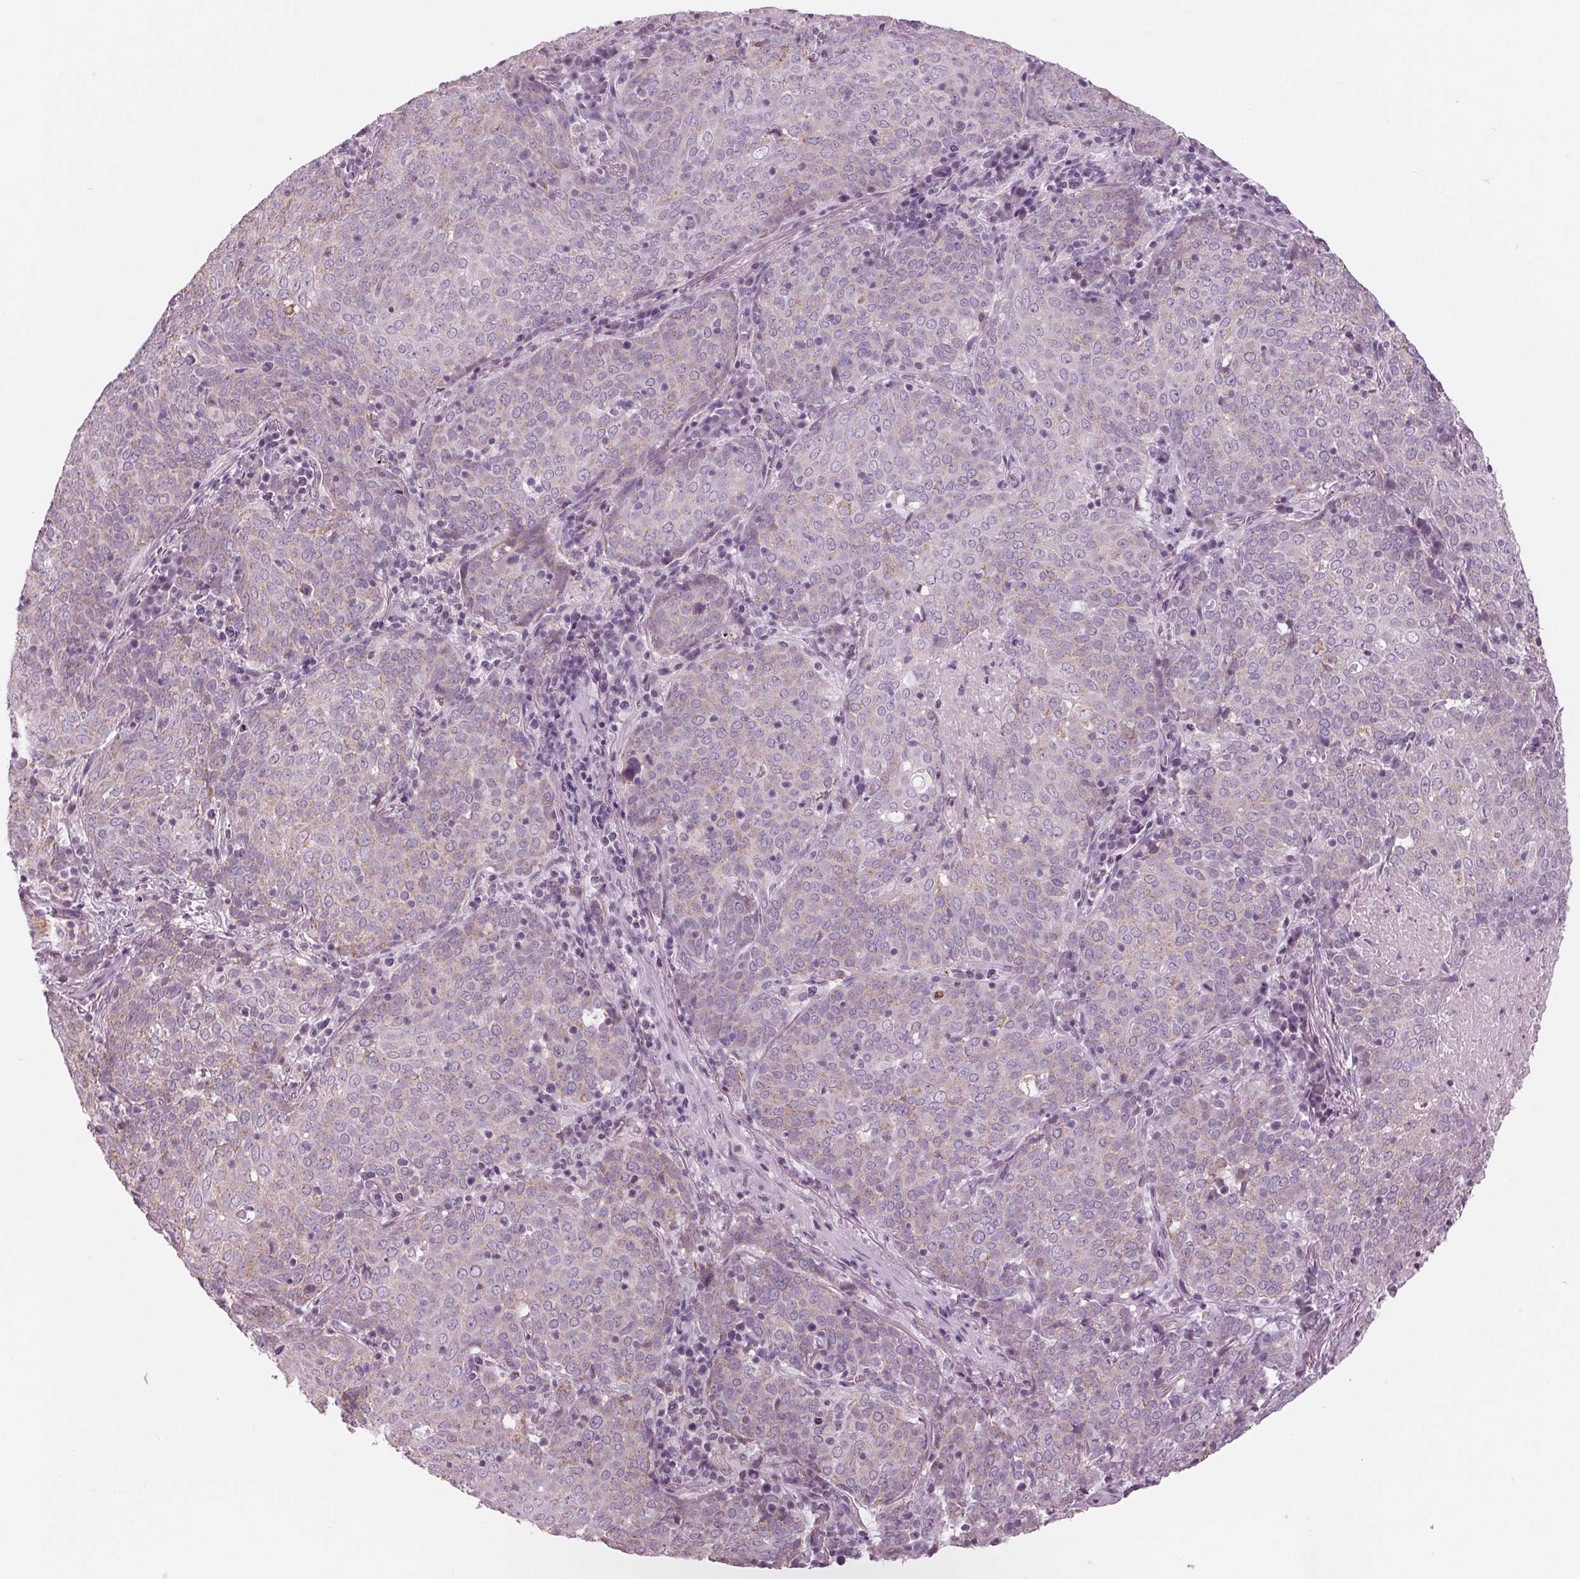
{"staining": {"intensity": "weak", "quantity": "<25%", "location": "cytoplasmic/membranous"}, "tissue": "lung cancer", "cell_type": "Tumor cells", "image_type": "cancer", "snomed": [{"axis": "morphology", "description": "Squamous cell carcinoma, NOS"}, {"axis": "topography", "description": "Lung"}], "caption": "Immunohistochemistry (IHC) of lung cancer demonstrates no staining in tumor cells. (Immunohistochemistry (IHC), brightfield microscopy, high magnification).", "gene": "SAMD4A", "patient": {"sex": "male", "age": 82}}